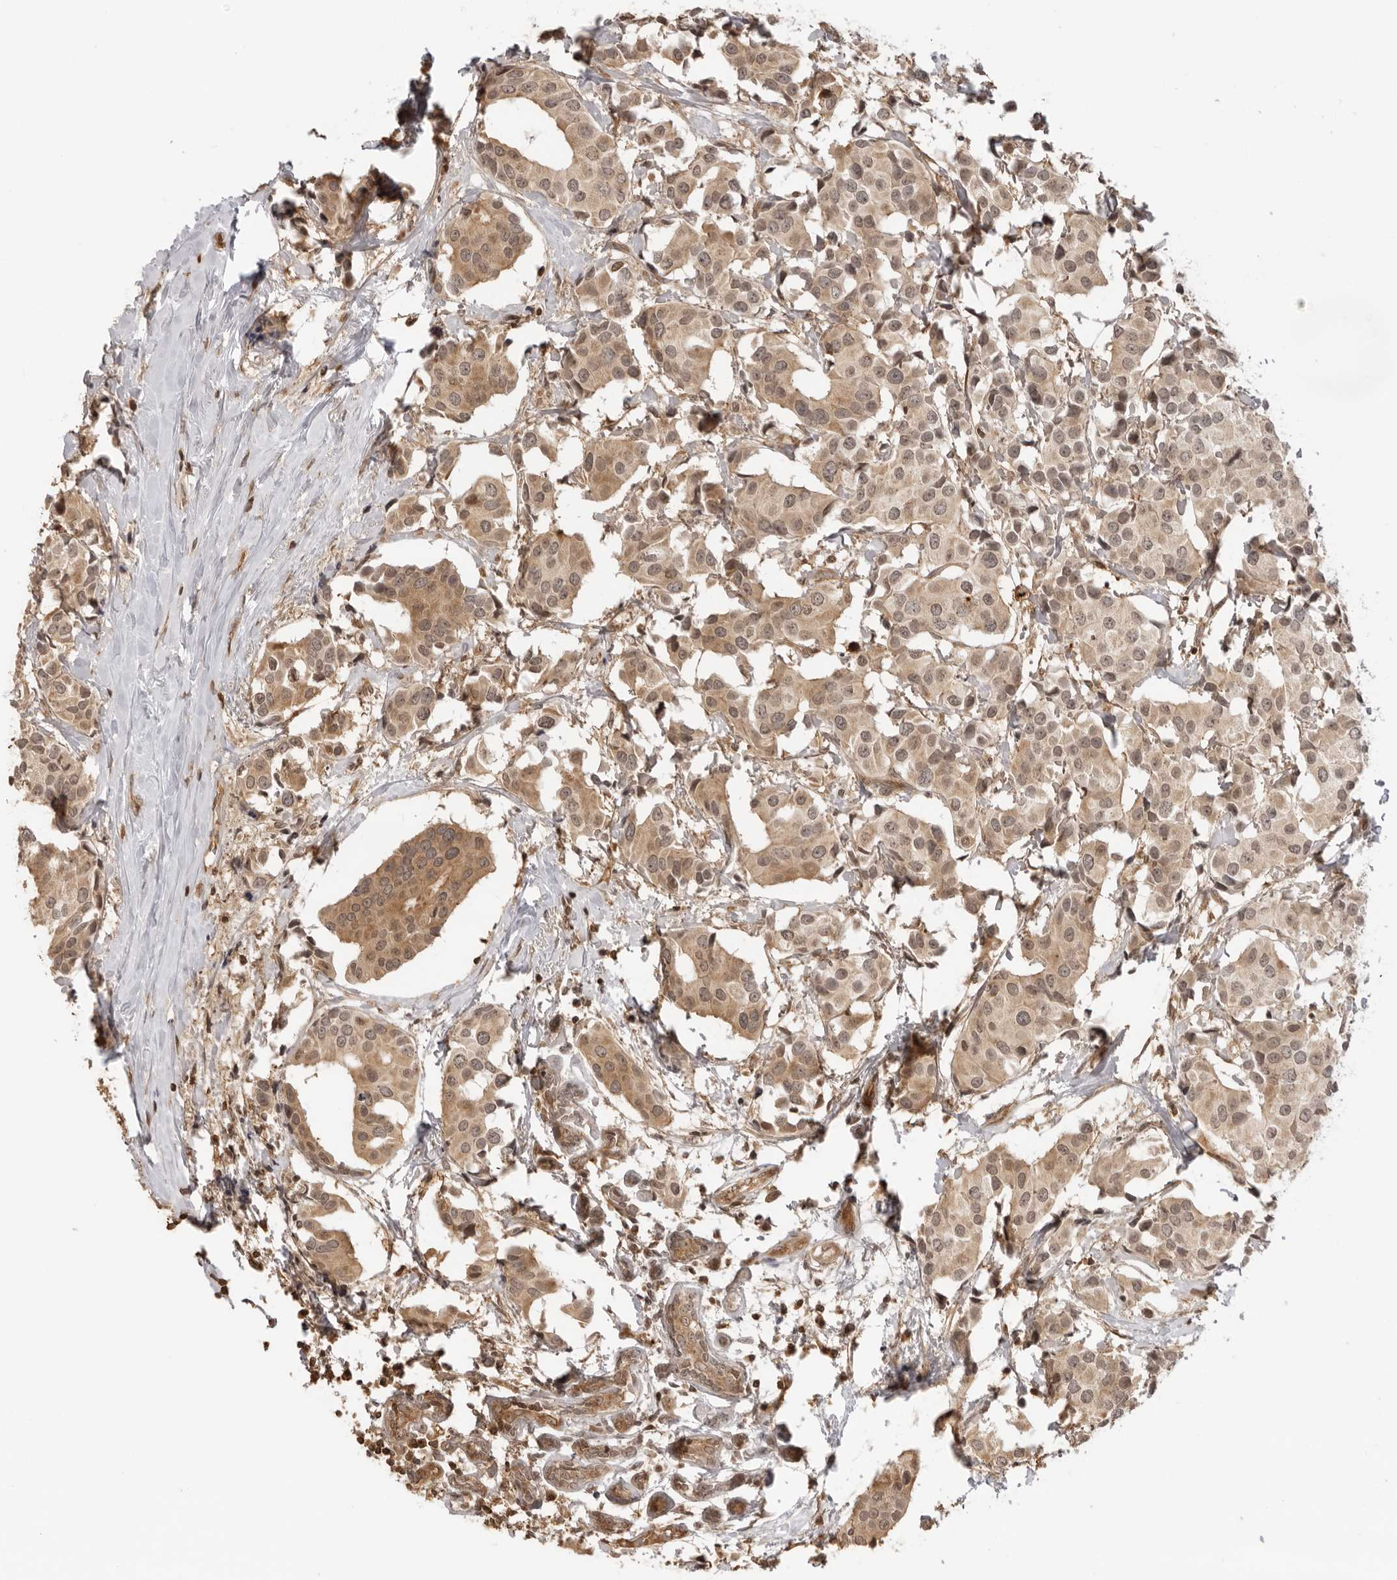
{"staining": {"intensity": "moderate", "quantity": ">75%", "location": "cytoplasmic/membranous,nuclear"}, "tissue": "breast cancer", "cell_type": "Tumor cells", "image_type": "cancer", "snomed": [{"axis": "morphology", "description": "Normal tissue, NOS"}, {"axis": "morphology", "description": "Duct carcinoma"}, {"axis": "topography", "description": "Breast"}], "caption": "This is a micrograph of immunohistochemistry (IHC) staining of breast infiltrating ductal carcinoma, which shows moderate expression in the cytoplasmic/membranous and nuclear of tumor cells.", "gene": "IKBKE", "patient": {"sex": "female", "age": 39}}